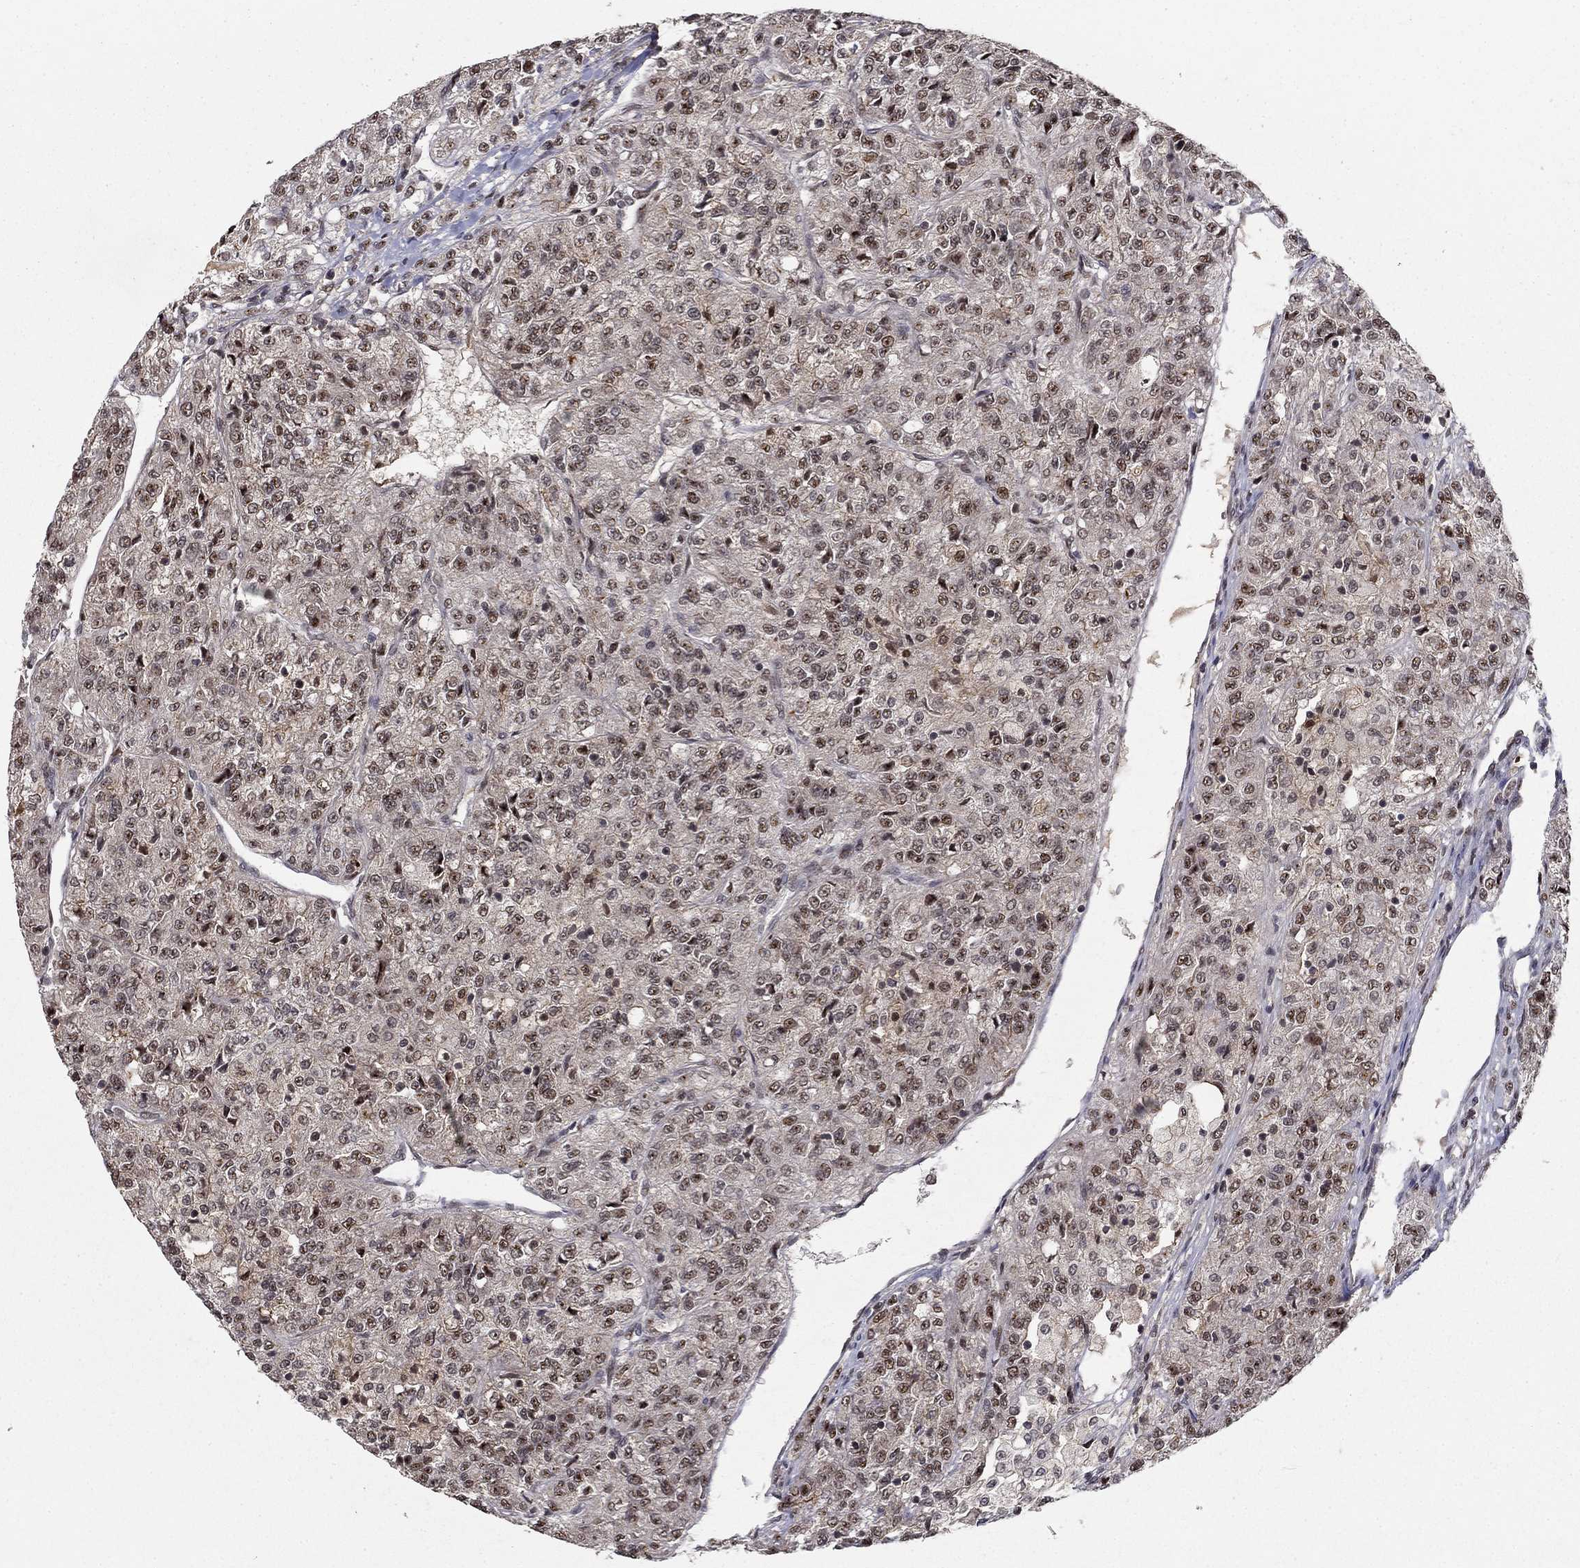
{"staining": {"intensity": "moderate", "quantity": "<25%", "location": "nuclear"}, "tissue": "renal cancer", "cell_type": "Tumor cells", "image_type": "cancer", "snomed": [{"axis": "morphology", "description": "Adenocarcinoma, NOS"}, {"axis": "topography", "description": "Kidney"}], "caption": "This is an image of immunohistochemistry (IHC) staining of renal adenocarcinoma, which shows moderate staining in the nuclear of tumor cells.", "gene": "CDCA7L", "patient": {"sex": "female", "age": 63}}